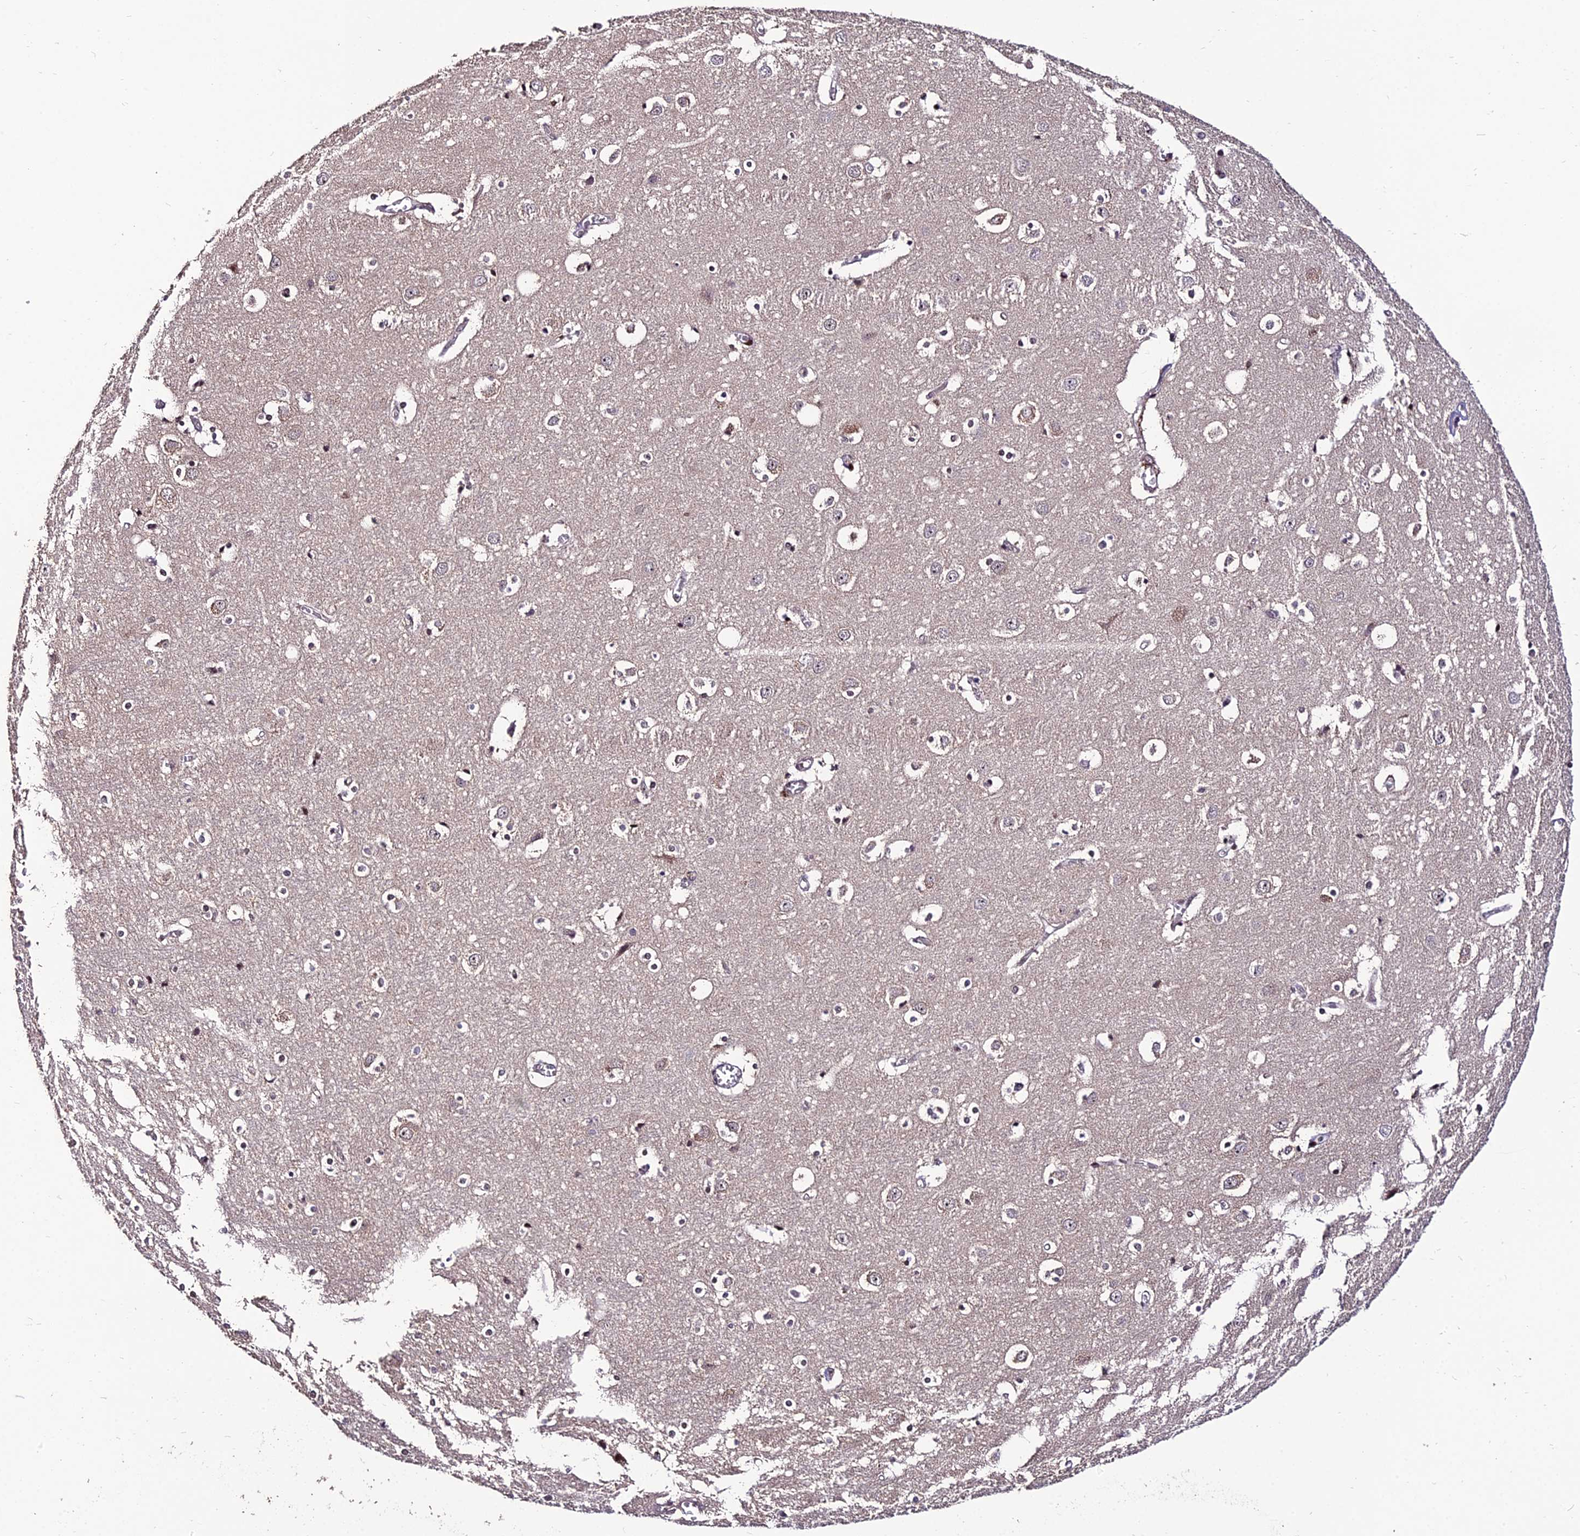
{"staining": {"intensity": "moderate", "quantity": "25%-75%", "location": "cytoplasmic/membranous,nuclear"}, "tissue": "cerebral cortex", "cell_type": "Endothelial cells", "image_type": "normal", "snomed": [{"axis": "morphology", "description": "Normal tissue, NOS"}, {"axis": "topography", "description": "Cerebral cortex"}], "caption": "Immunohistochemical staining of unremarkable cerebral cortex displays medium levels of moderate cytoplasmic/membranous,nuclear positivity in approximately 25%-75% of endothelial cells. The protein of interest is shown in brown color, while the nuclei are stained blue.", "gene": "CIB3", "patient": {"sex": "male", "age": 54}}